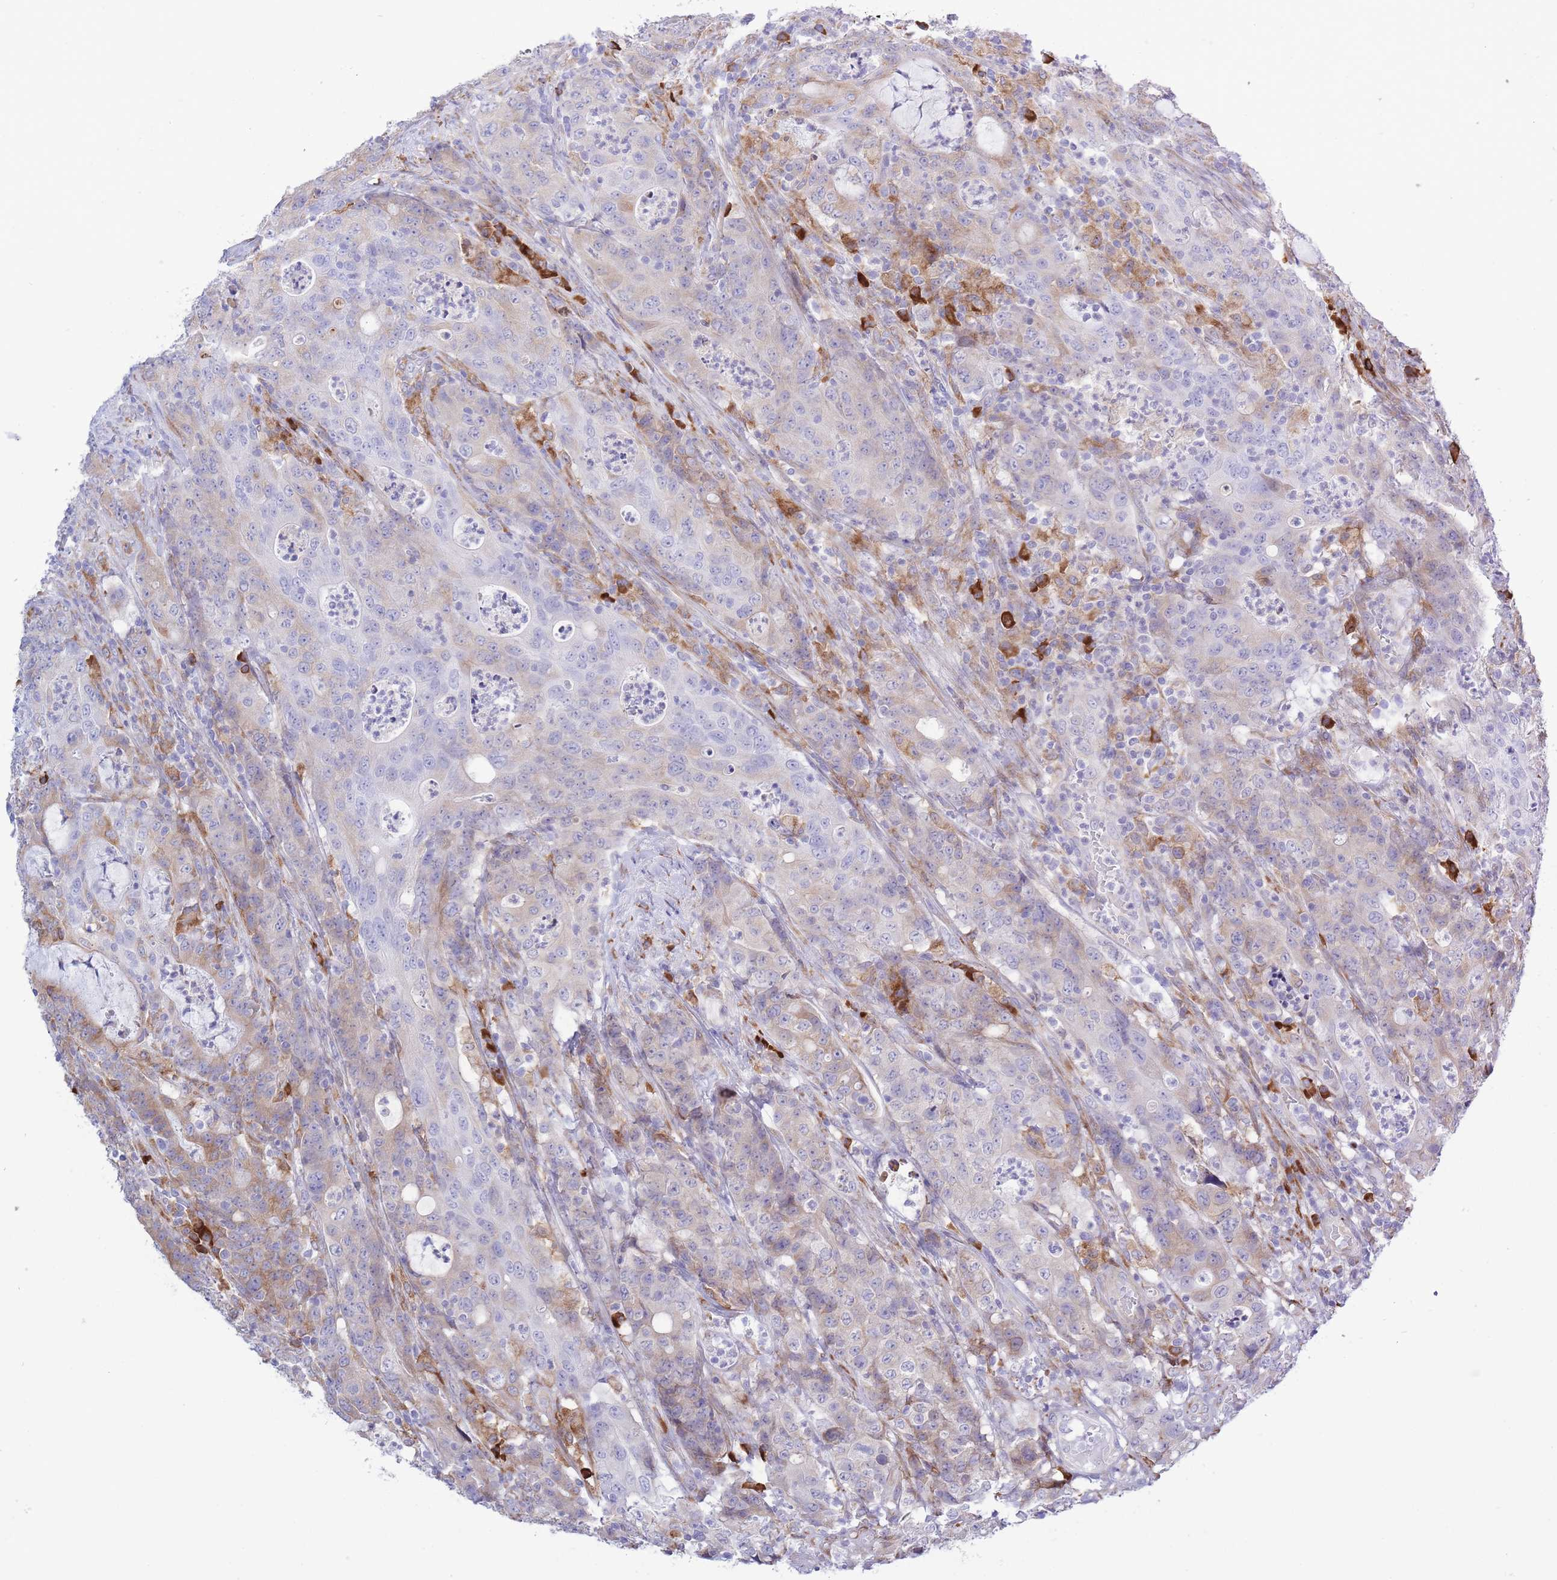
{"staining": {"intensity": "weak", "quantity": "<25%", "location": "cytoplasmic/membranous"}, "tissue": "colorectal cancer", "cell_type": "Tumor cells", "image_type": "cancer", "snomed": [{"axis": "morphology", "description": "Adenocarcinoma, NOS"}, {"axis": "topography", "description": "Colon"}], "caption": "The photomicrograph displays no staining of tumor cells in adenocarcinoma (colorectal).", "gene": "MYDGF", "patient": {"sex": "male", "age": 83}}